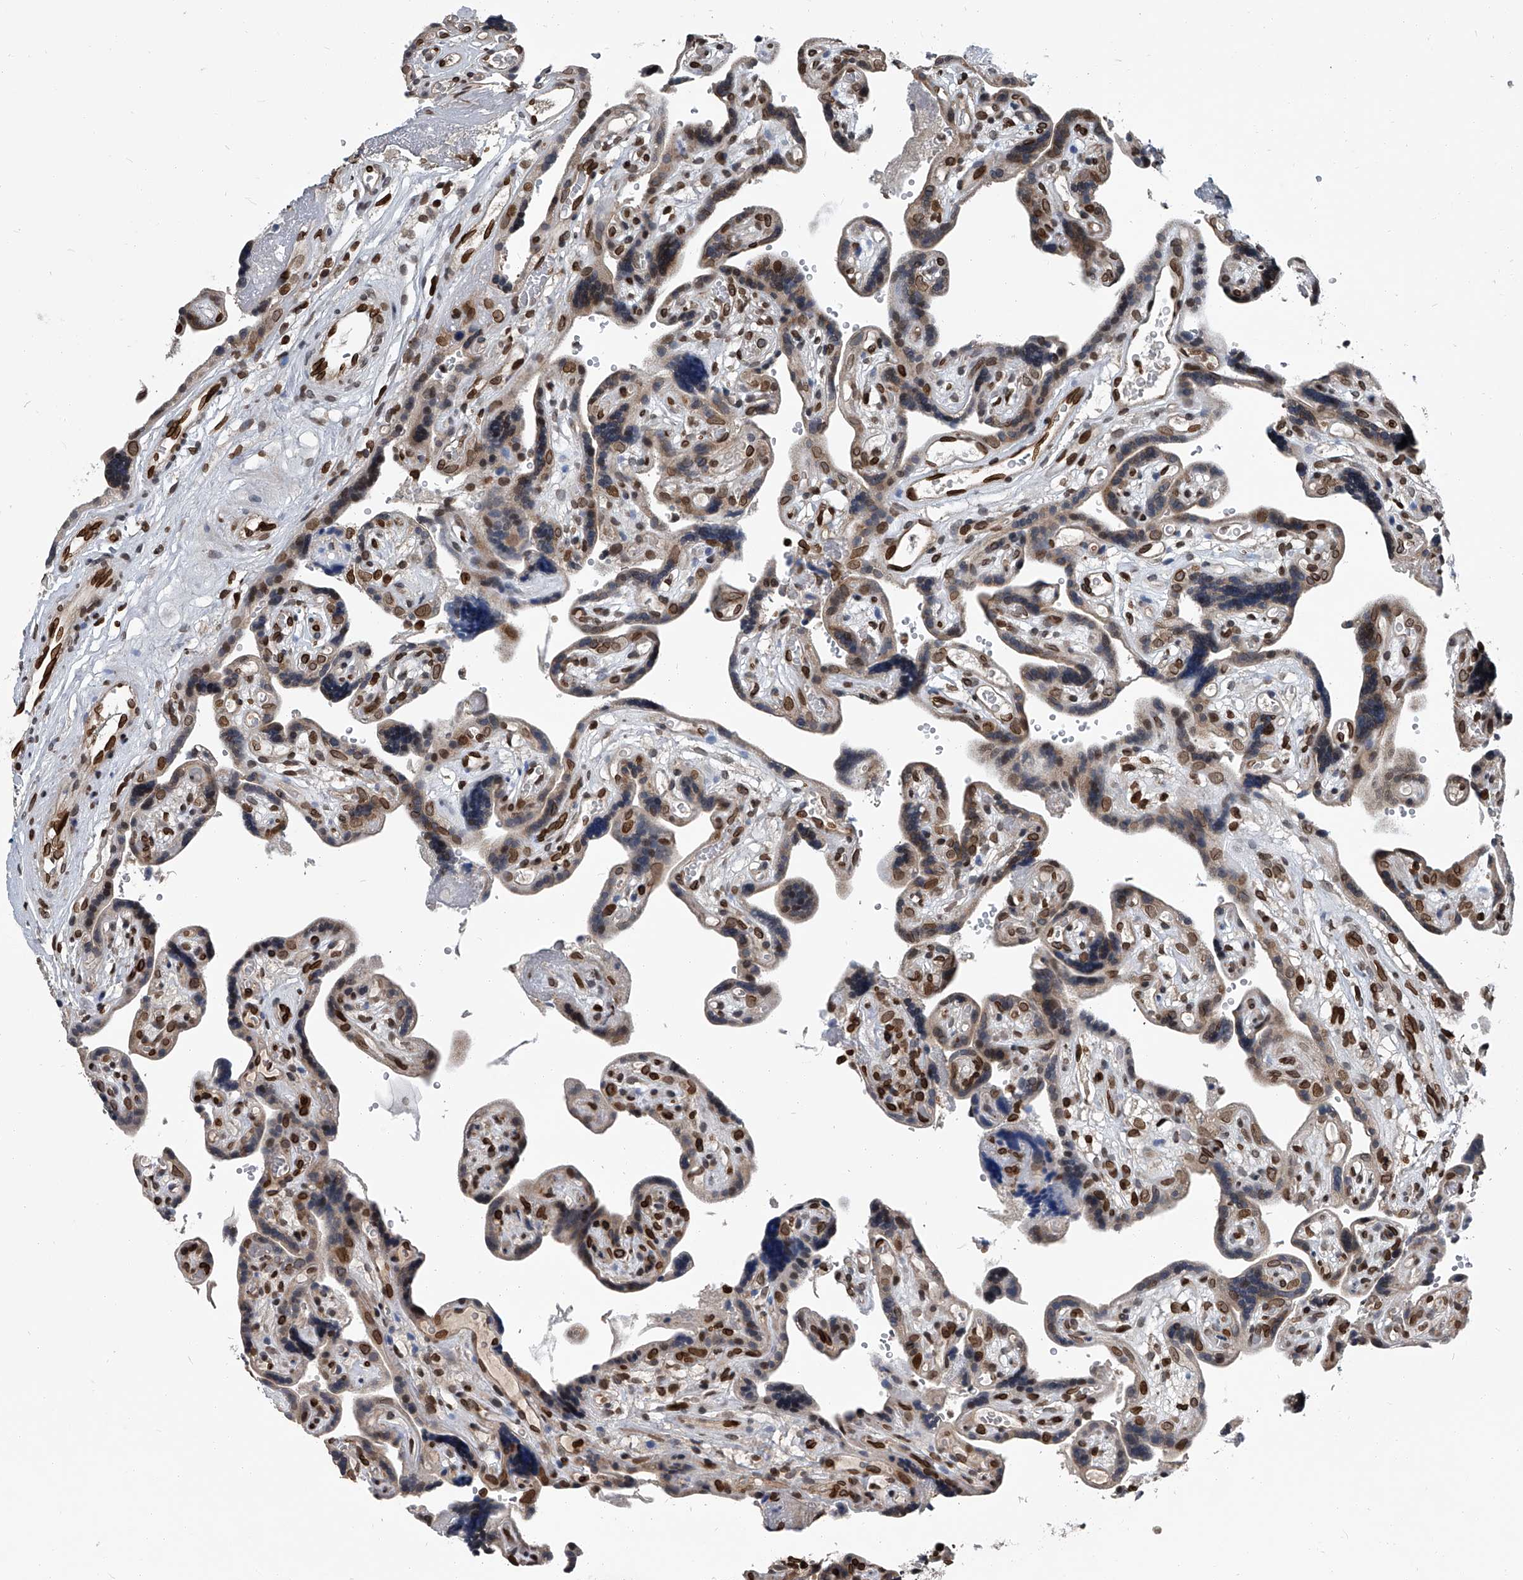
{"staining": {"intensity": "moderate", "quantity": ">75%", "location": "cytoplasmic/membranous,nuclear"}, "tissue": "placenta", "cell_type": "Decidual cells", "image_type": "normal", "snomed": [{"axis": "morphology", "description": "Normal tissue, NOS"}, {"axis": "topography", "description": "Placenta"}], "caption": "Brown immunohistochemical staining in benign human placenta reveals moderate cytoplasmic/membranous,nuclear staining in approximately >75% of decidual cells.", "gene": "PHF20", "patient": {"sex": "female", "age": 30}}